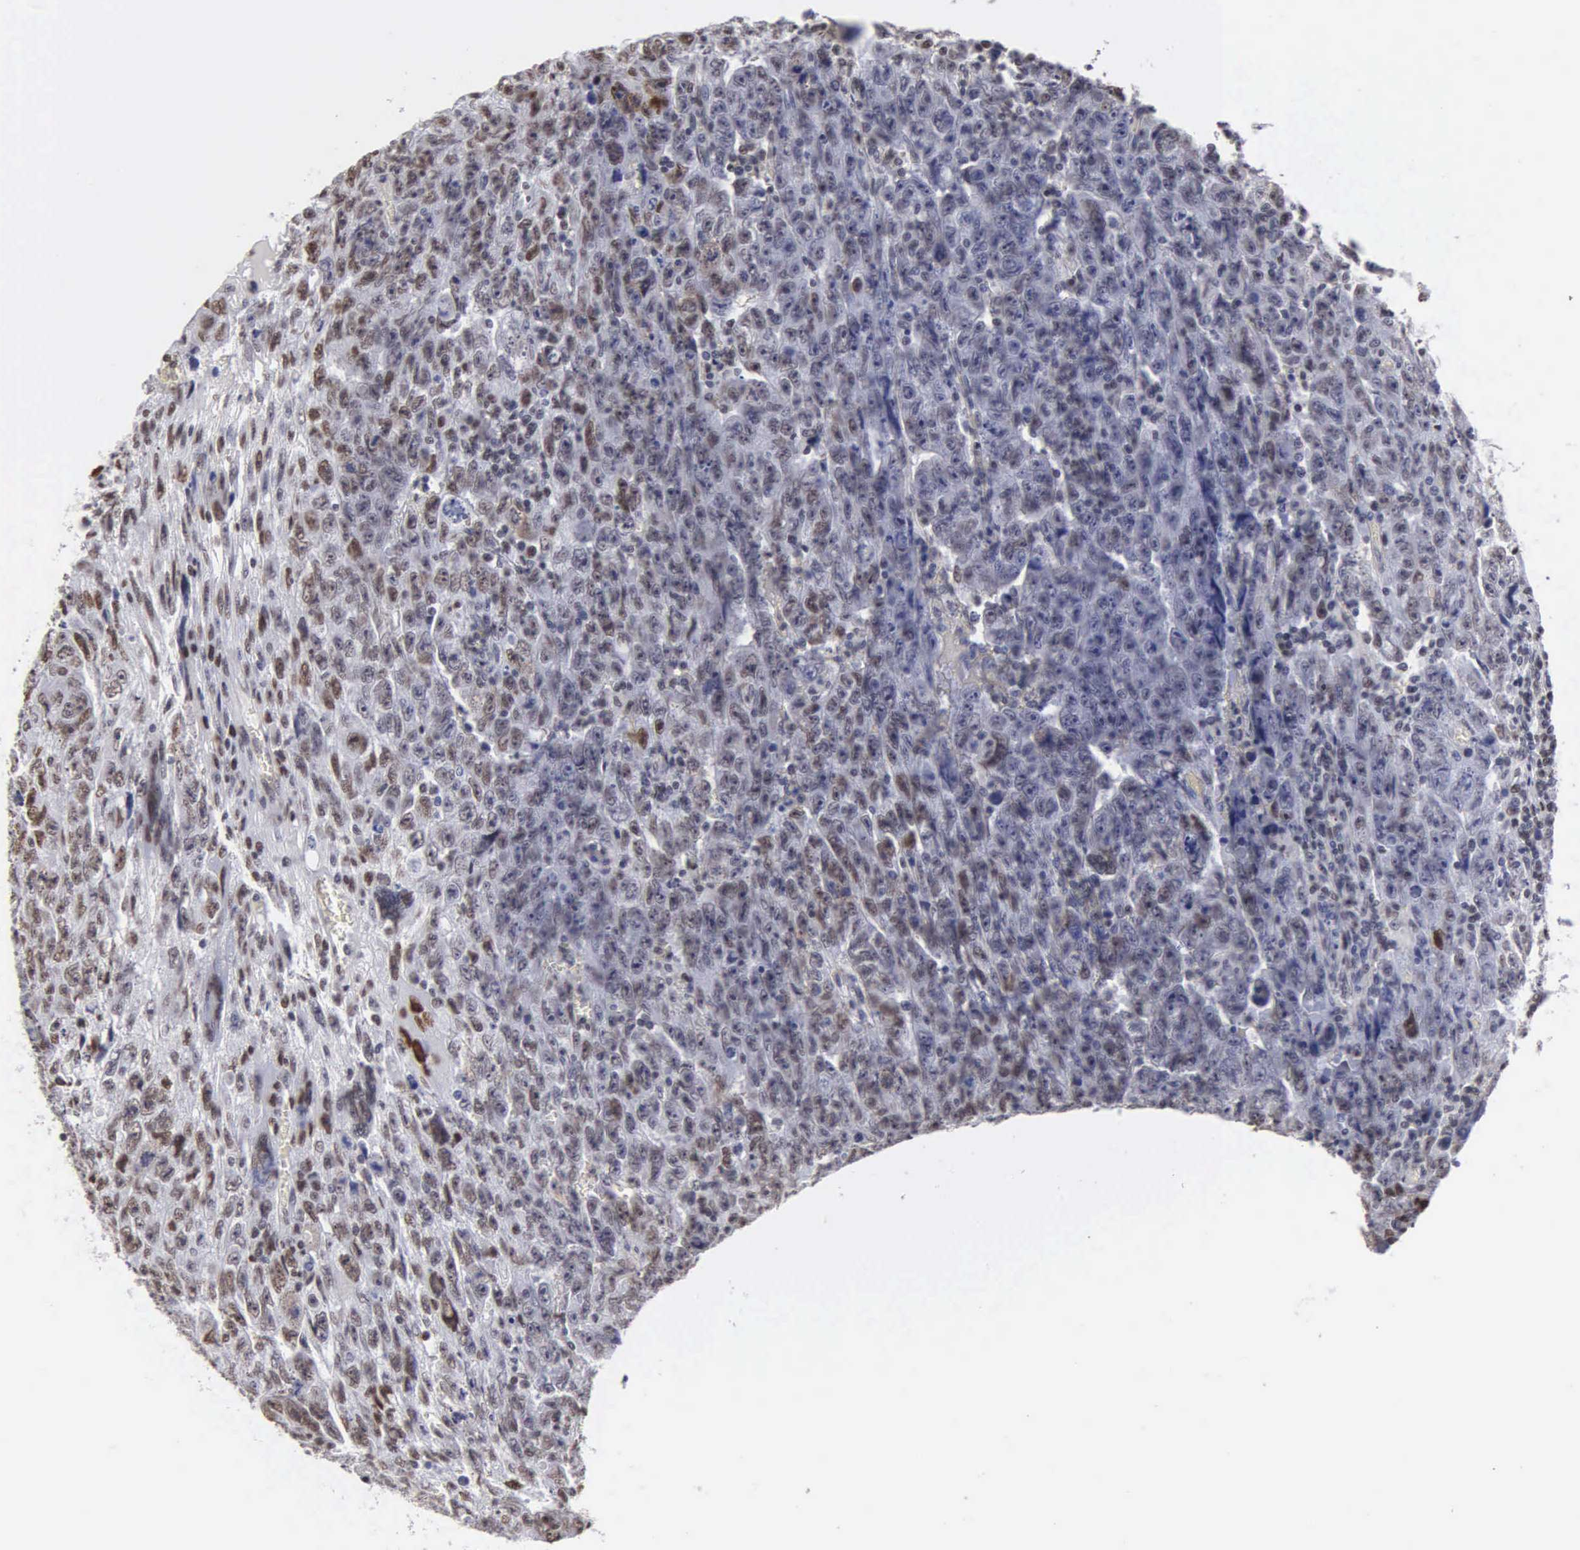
{"staining": {"intensity": "weak", "quantity": "<25%", "location": "nuclear"}, "tissue": "testis cancer", "cell_type": "Tumor cells", "image_type": "cancer", "snomed": [{"axis": "morphology", "description": "Carcinoma, Embryonal, NOS"}, {"axis": "topography", "description": "Testis"}], "caption": "An immunohistochemistry (IHC) micrograph of embryonal carcinoma (testis) is shown. There is no staining in tumor cells of embryonal carcinoma (testis).", "gene": "CCNG1", "patient": {"sex": "male", "age": 28}}